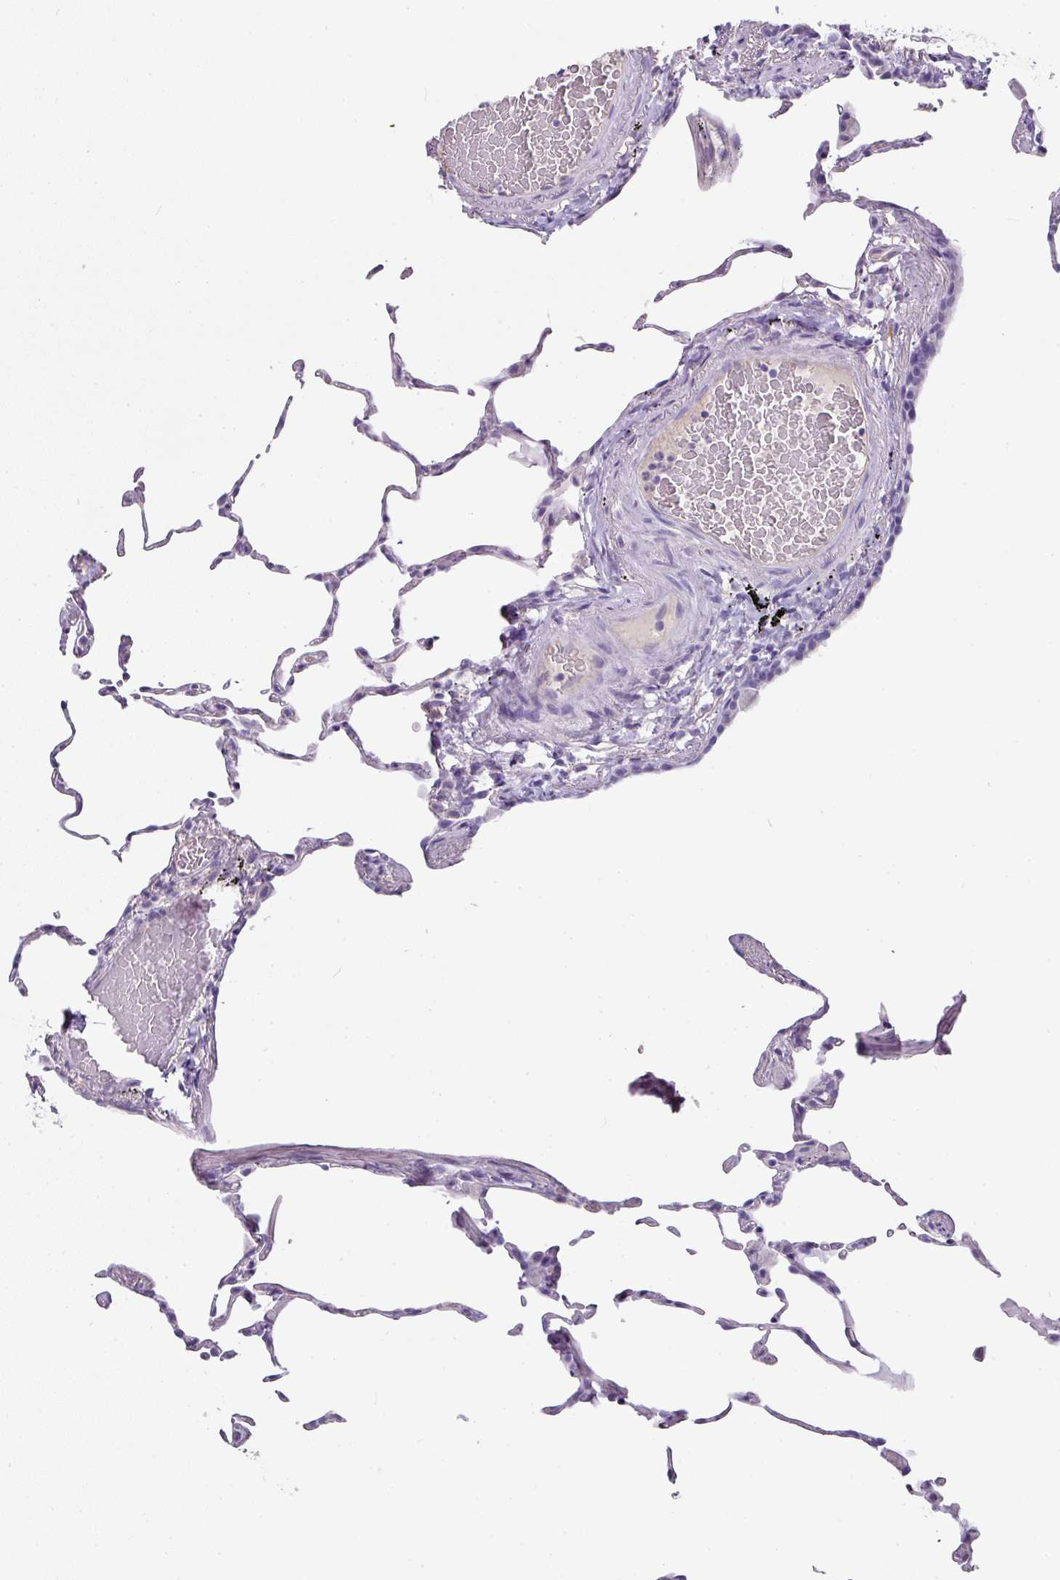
{"staining": {"intensity": "negative", "quantity": "none", "location": "none"}, "tissue": "lung", "cell_type": "Alveolar cells", "image_type": "normal", "snomed": [{"axis": "morphology", "description": "Normal tissue, NOS"}, {"axis": "topography", "description": "Lung"}], "caption": "Immunohistochemical staining of benign lung exhibits no significant positivity in alveolar cells.", "gene": "OR52N1", "patient": {"sex": "female", "age": 57}}